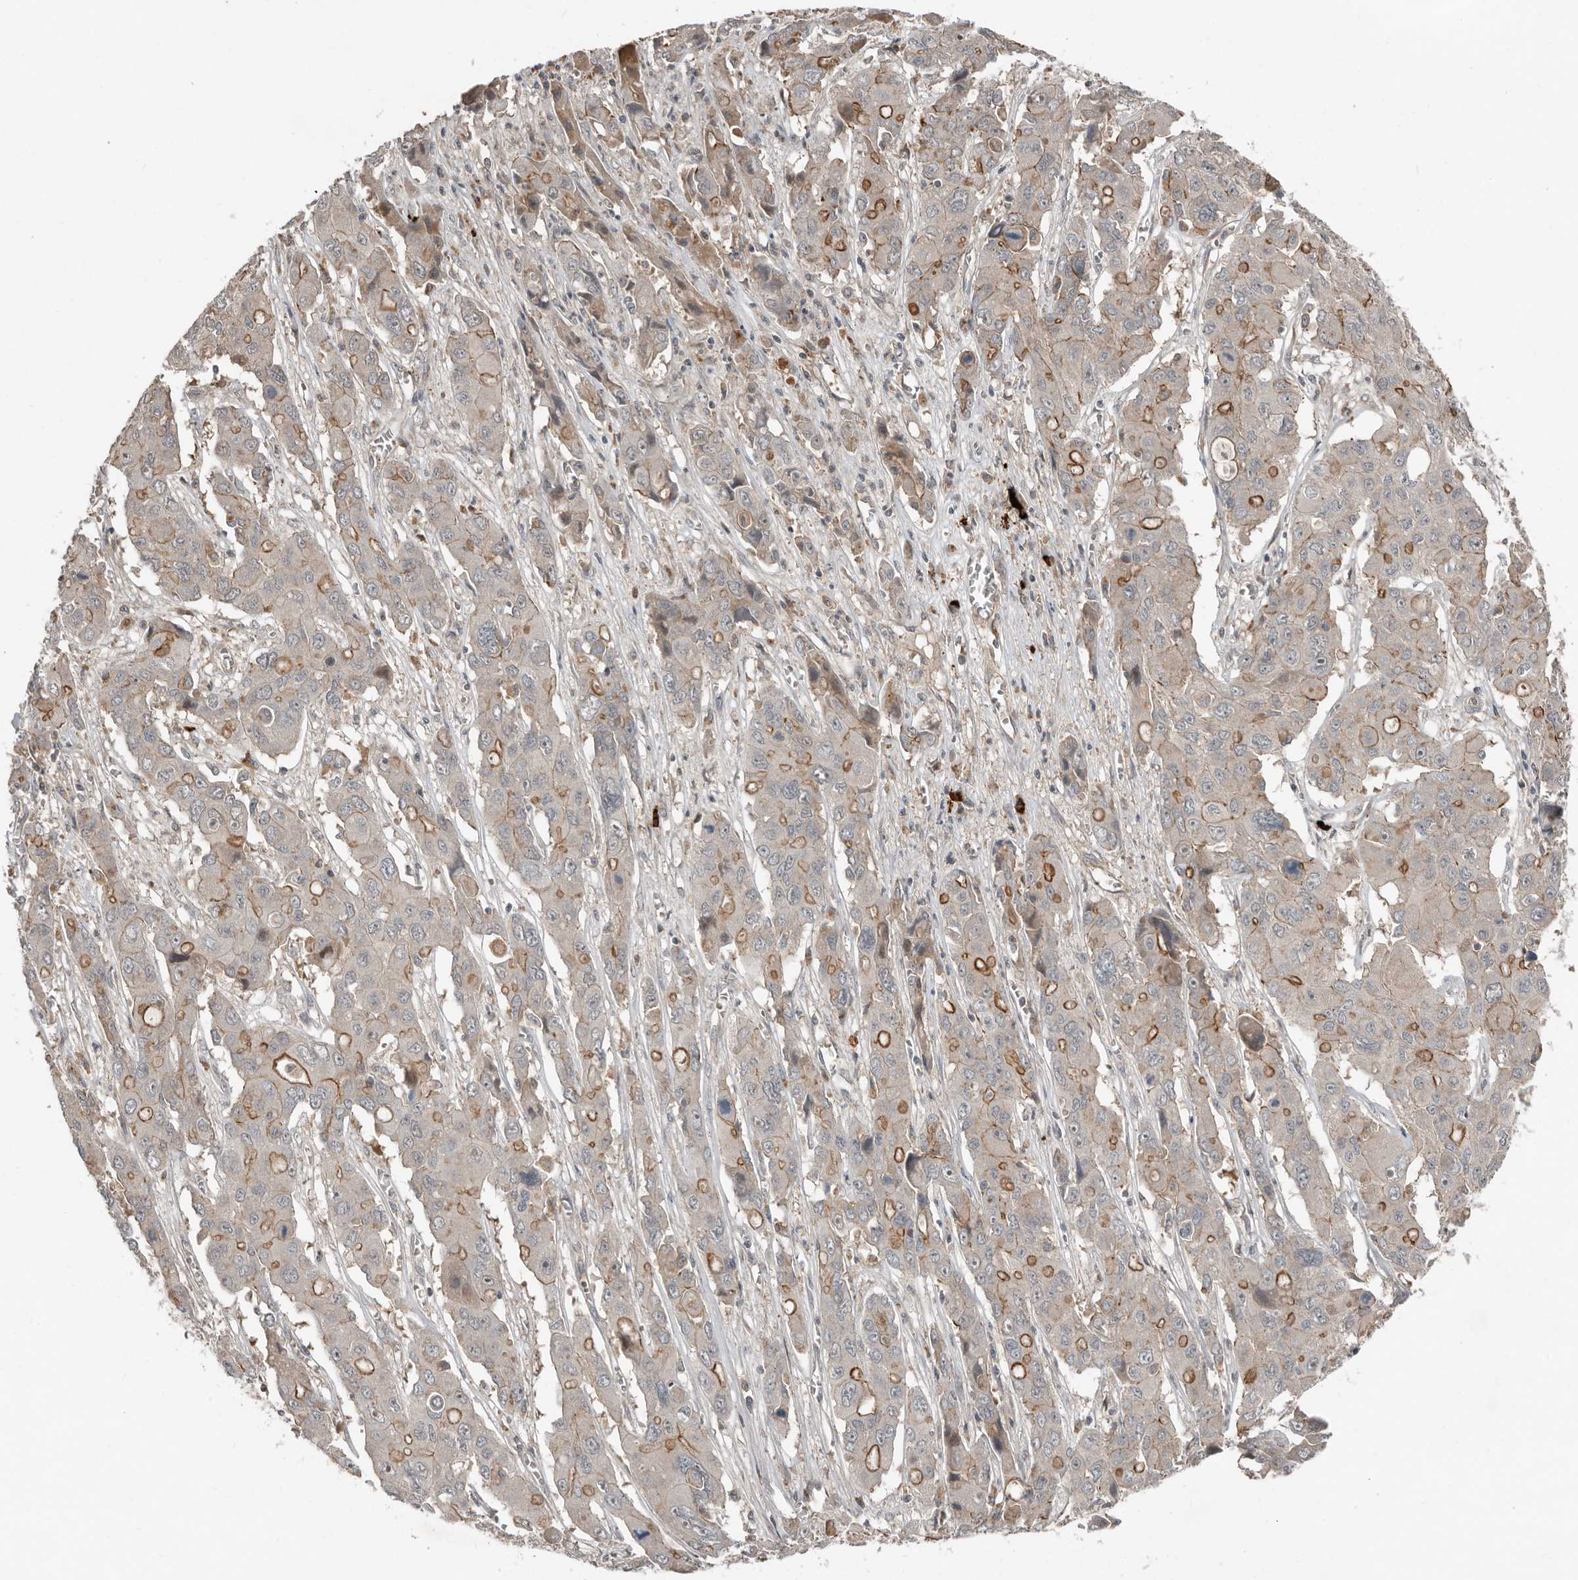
{"staining": {"intensity": "moderate", "quantity": "<25%", "location": "cytoplasmic/membranous"}, "tissue": "liver cancer", "cell_type": "Tumor cells", "image_type": "cancer", "snomed": [{"axis": "morphology", "description": "Cholangiocarcinoma"}, {"axis": "topography", "description": "Liver"}], "caption": "Human liver cholangiocarcinoma stained with a brown dye demonstrates moderate cytoplasmic/membranous positive expression in approximately <25% of tumor cells.", "gene": "TEAD3", "patient": {"sex": "male", "age": 67}}